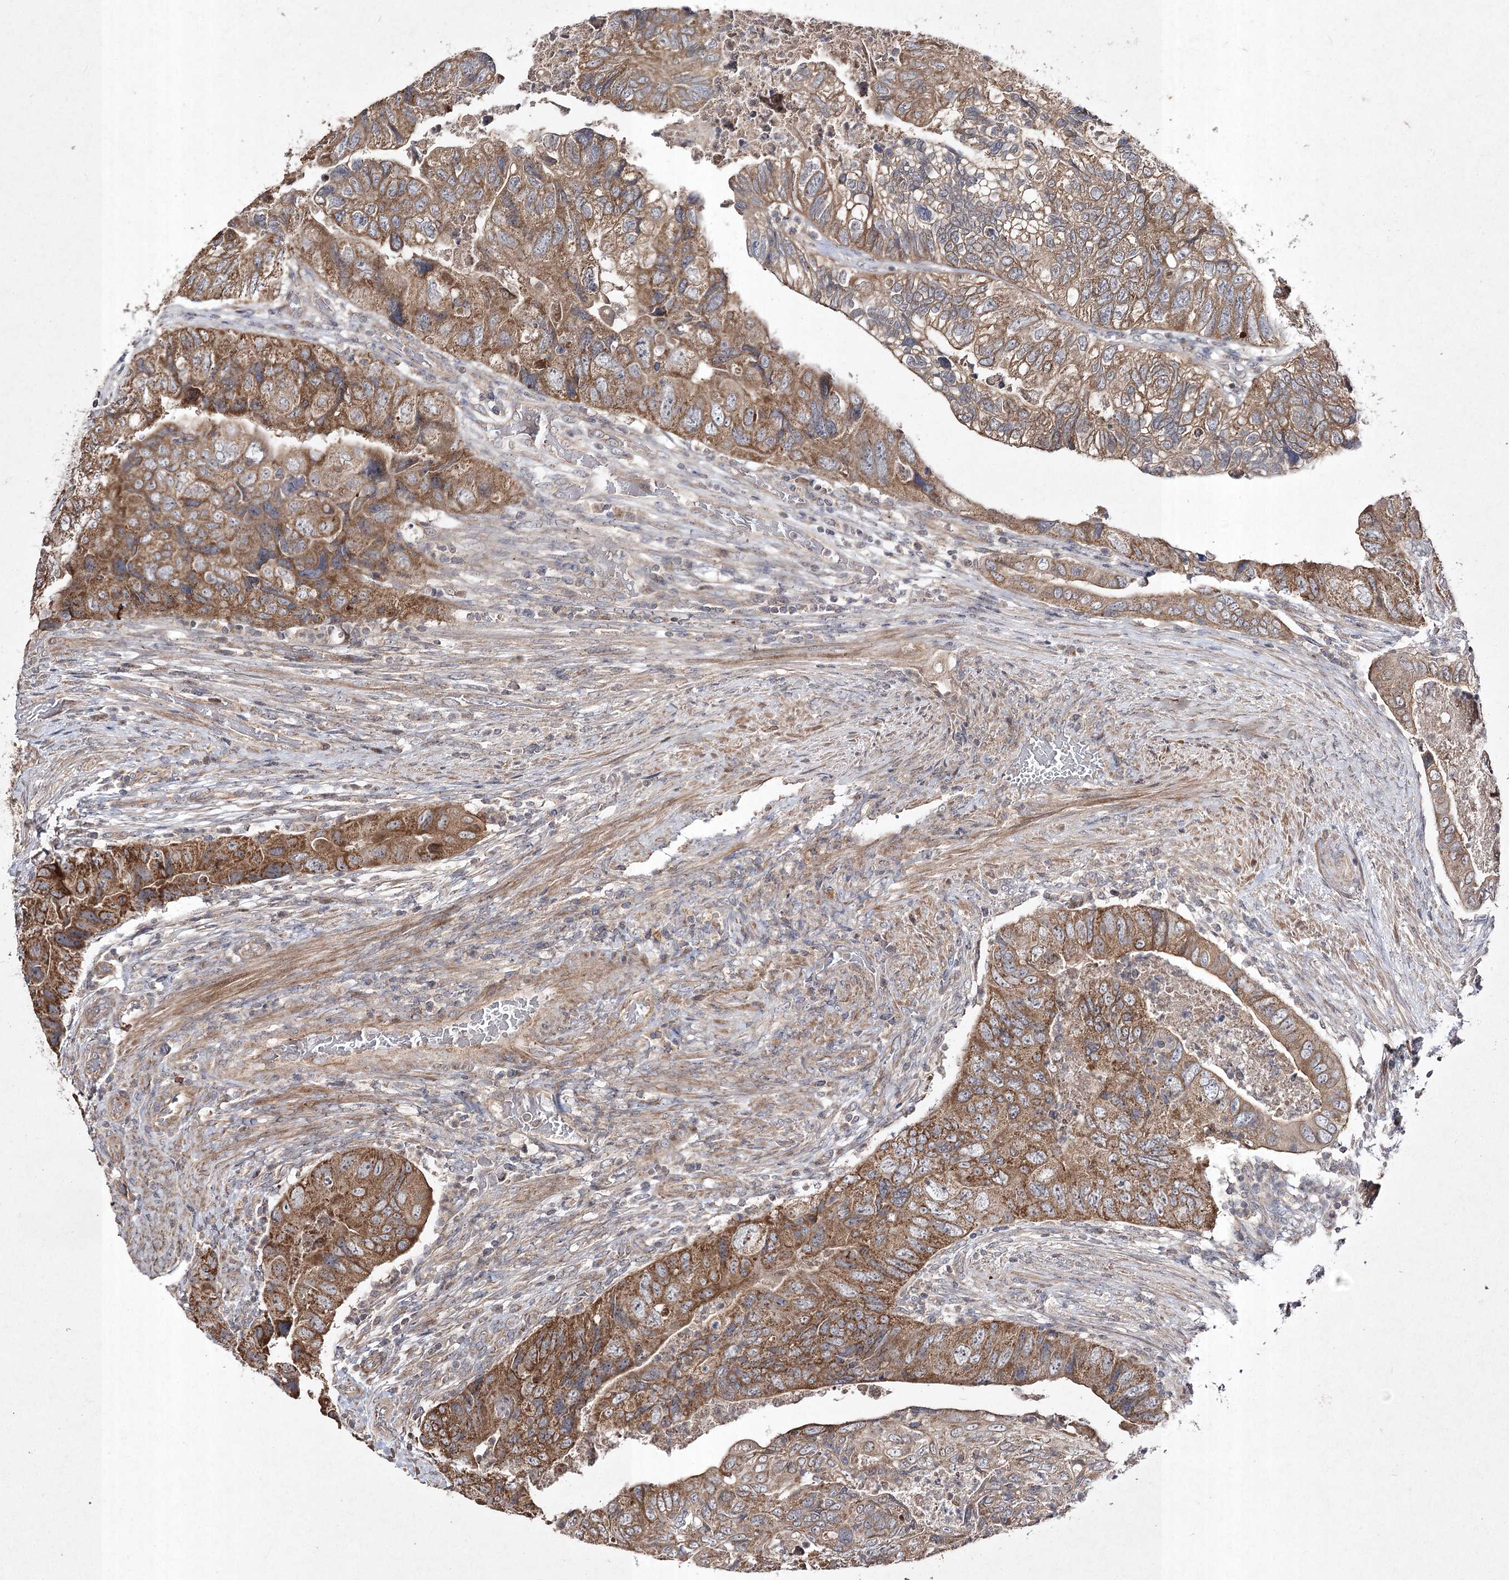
{"staining": {"intensity": "moderate", "quantity": ">75%", "location": "cytoplasmic/membranous"}, "tissue": "colorectal cancer", "cell_type": "Tumor cells", "image_type": "cancer", "snomed": [{"axis": "morphology", "description": "Adenocarcinoma, NOS"}, {"axis": "topography", "description": "Rectum"}], "caption": "Immunohistochemistry (IHC) histopathology image of human colorectal cancer stained for a protein (brown), which exhibits medium levels of moderate cytoplasmic/membranous expression in about >75% of tumor cells.", "gene": "FANCL", "patient": {"sex": "male", "age": 63}}